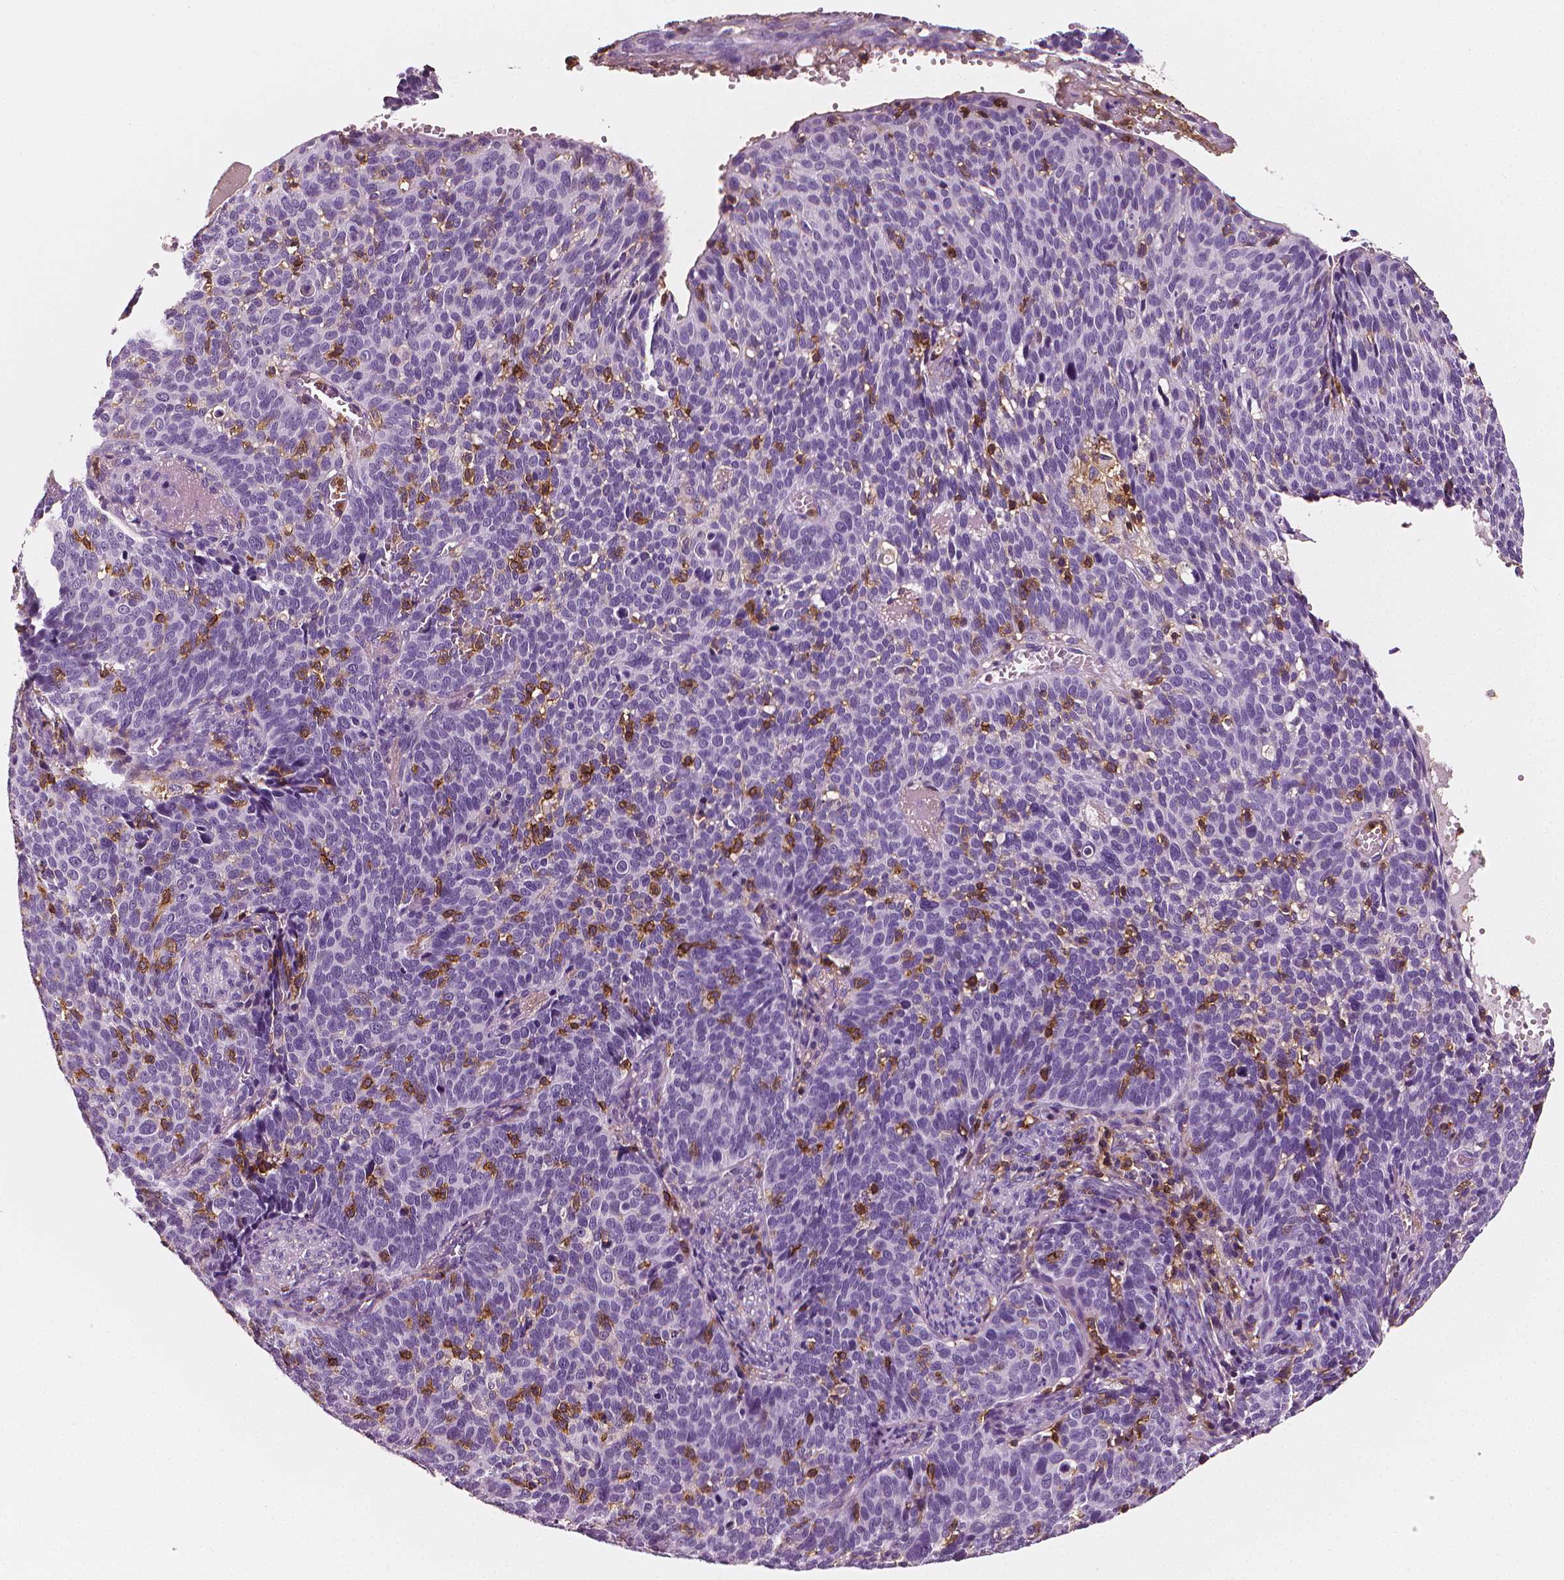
{"staining": {"intensity": "negative", "quantity": "none", "location": "none"}, "tissue": "cervical cancer", "cell_type": "Tumor cells", "image_type": "cancer", "snomed": [{"axis": "morphology", "description": "Normal tissue, NOS"}, {"axis": "morphology", "description": "Squamous cell carcinoma, NOS"}, {"axis": "topography", "description": "Cervix"}], "caption": "Tumor cells show no significant protein positivity in cervical squamous cell carcinoma.", "gene": "PTPRC", "patient": {"sex": "female", "age": 39}}